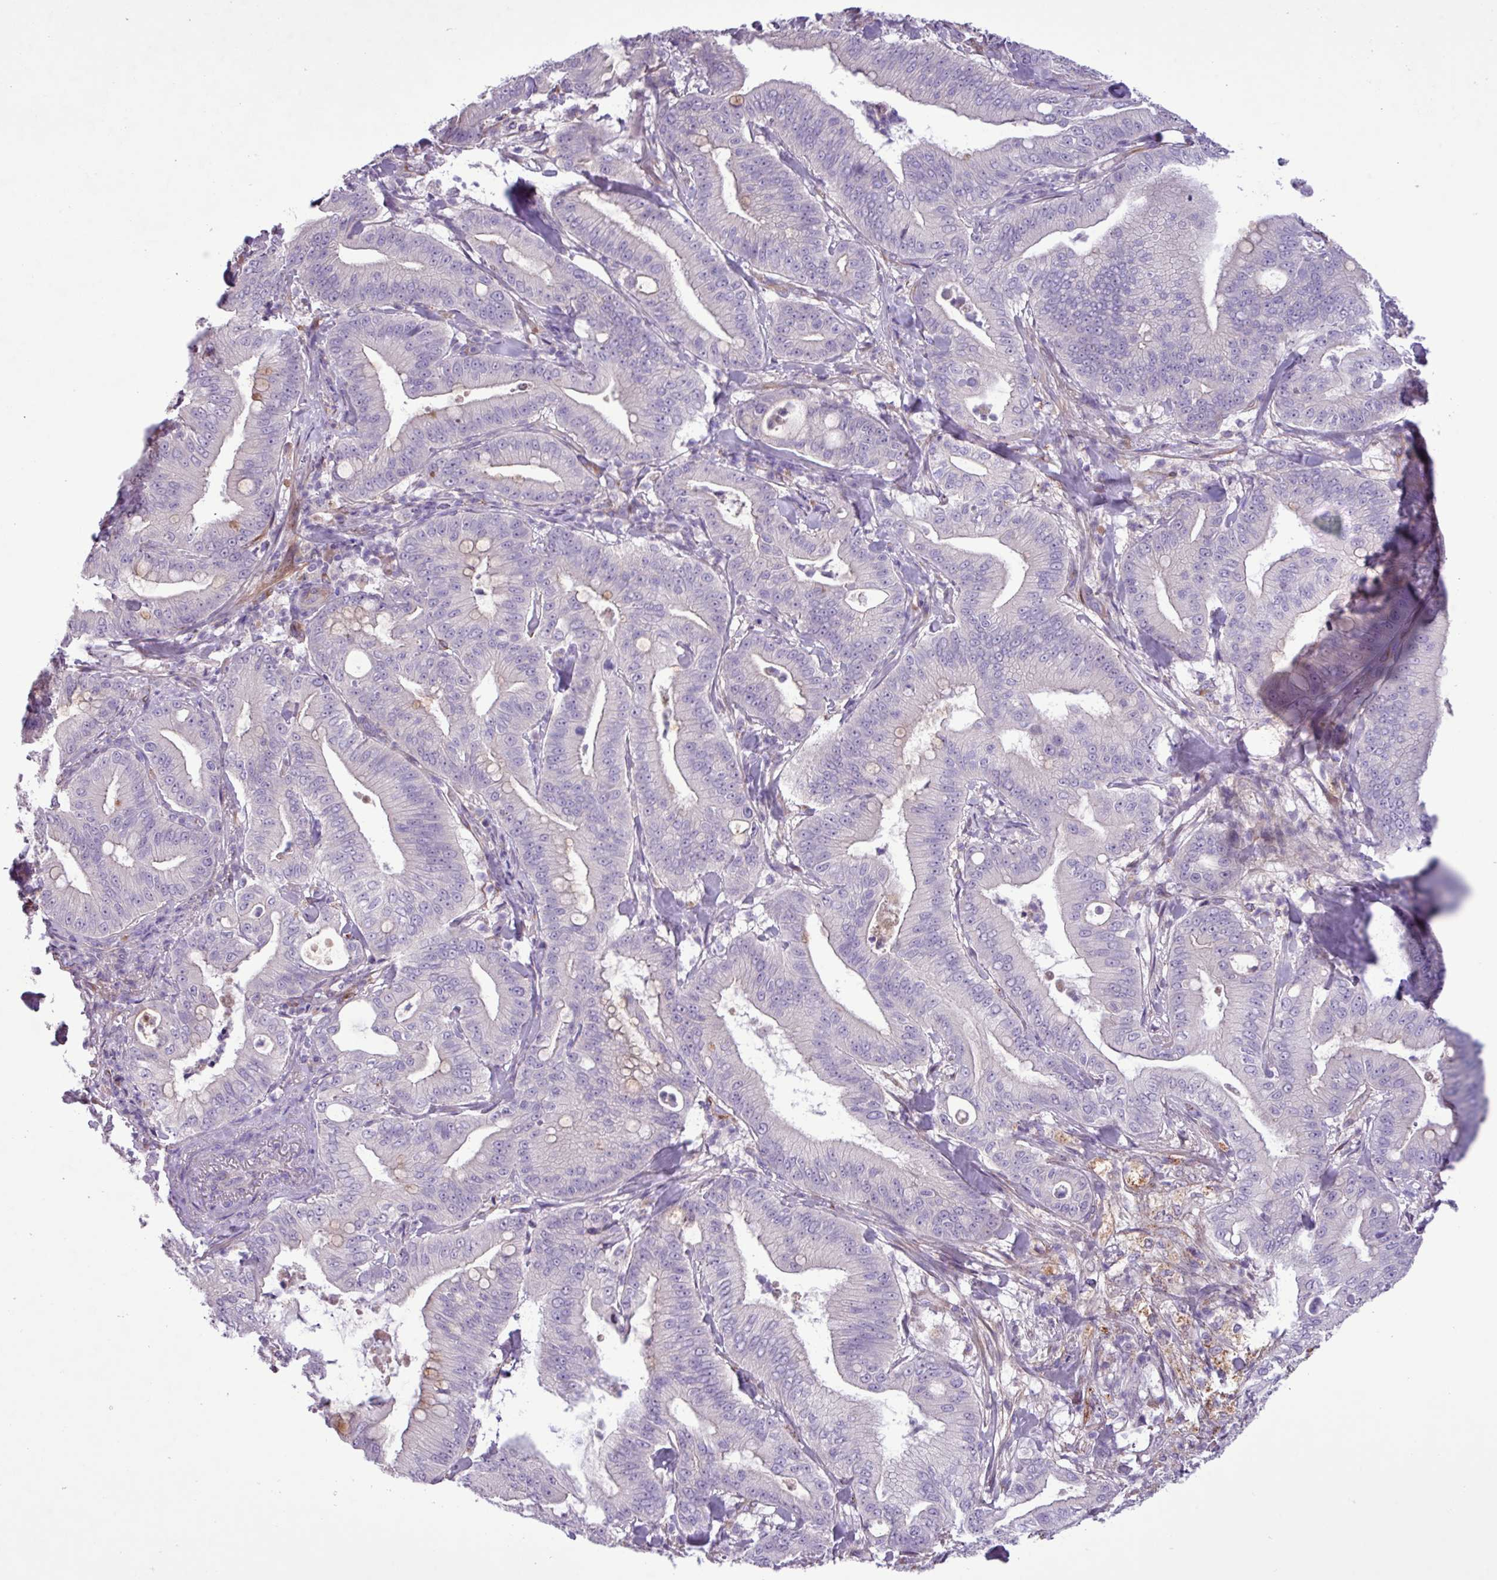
{"staining": {"intensity": "negative", "quantity": "none", "location": "none"}, "tissue": "pancreatic cancer", "cell_type": "Tumor cells", "image_type": "cancer", "snomed": [{"axis": "morphology", "description": "Adenocarcinoma, NOS"}, {"axis": "topography", "description": "Pancreas"}], "caption": "Human adenocarcinoma (pancreatic) stained for a protein using IHC shows no staining in tumor cells.", "gene": "CD248", "patient": {"sex": "male", "age": 71}}